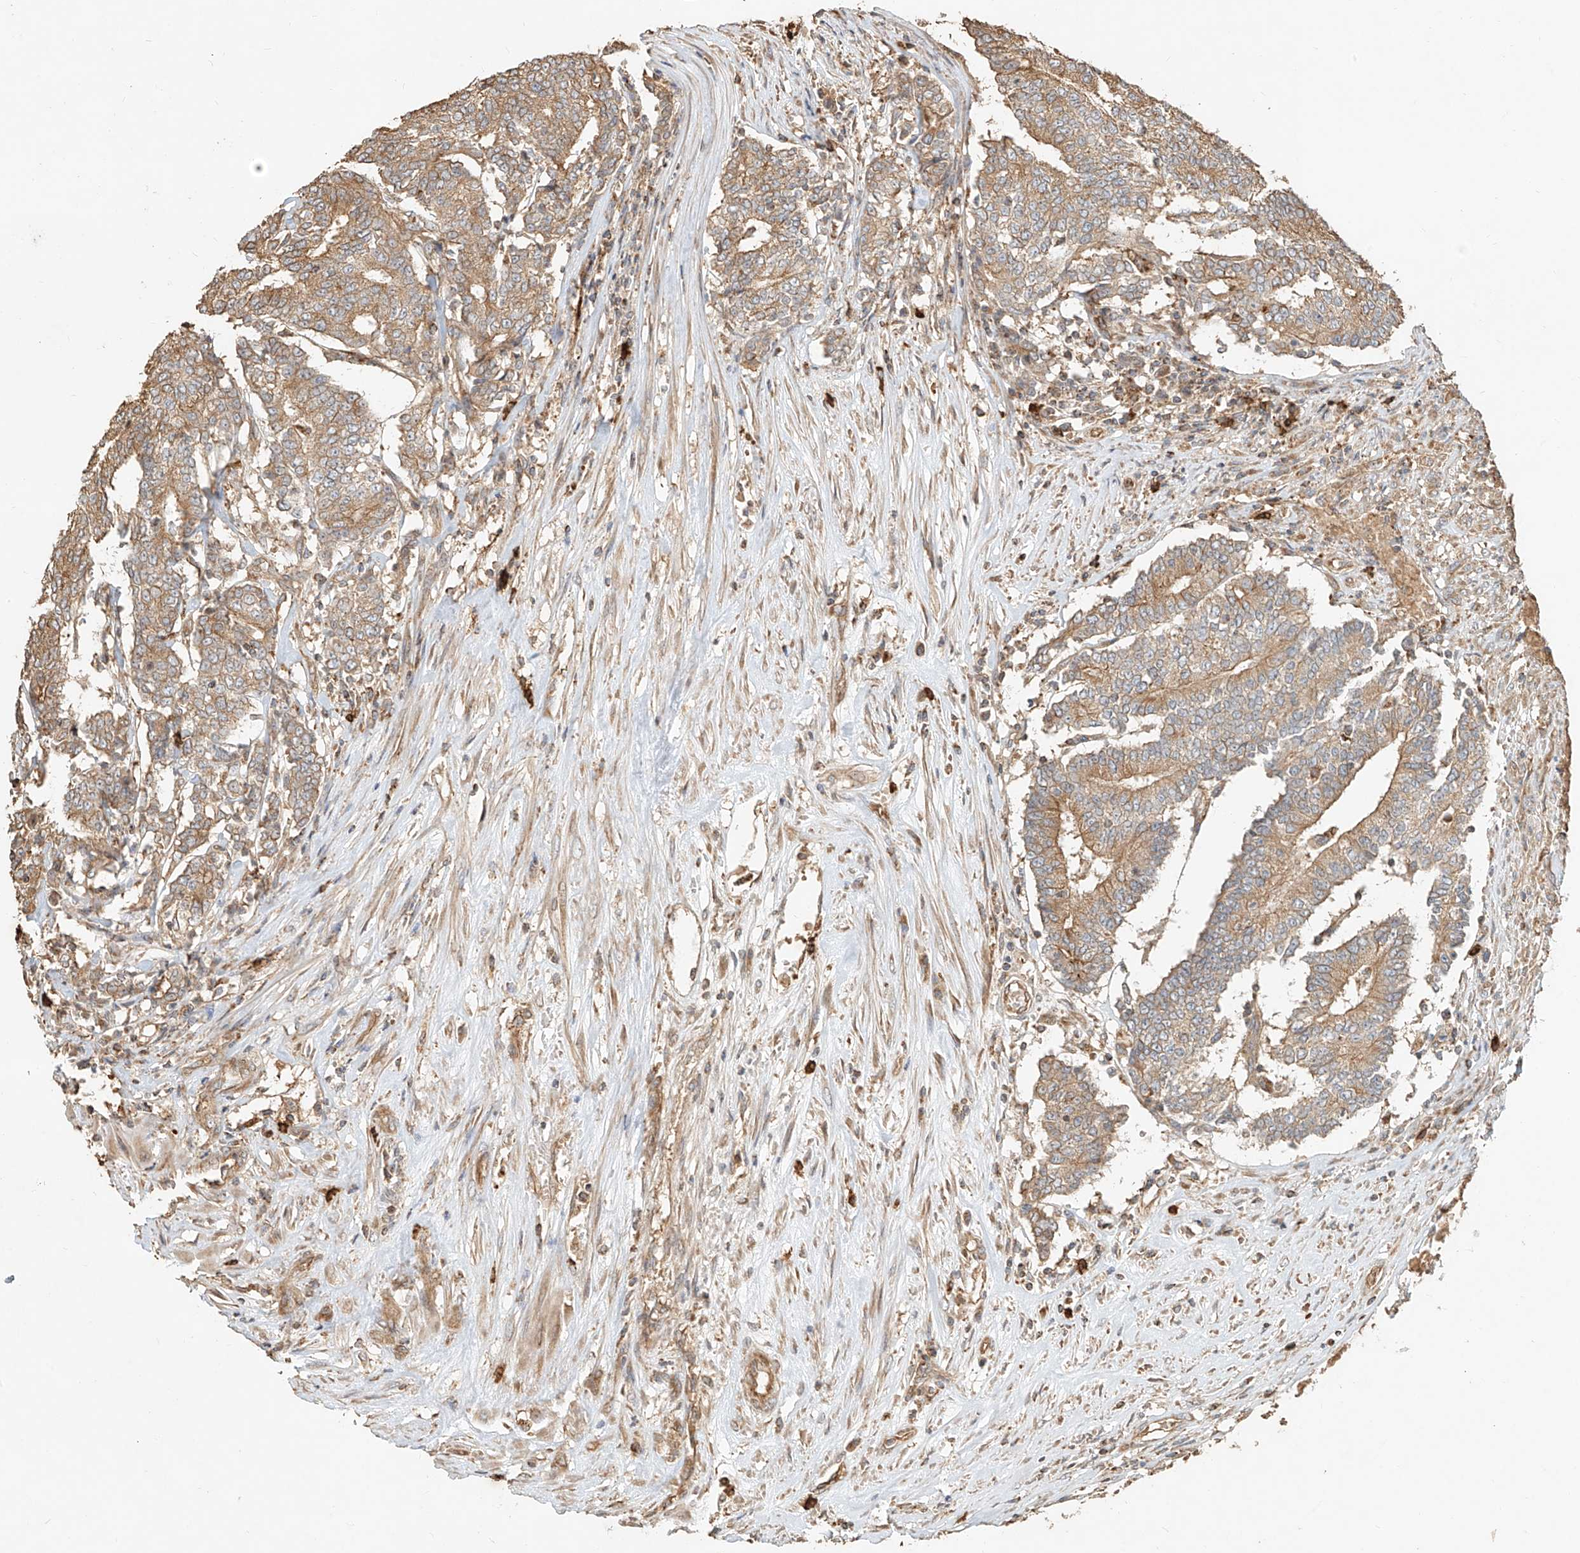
{"staining": {"intensity": "moderate", "quantity": ">75%", "location": "cytoplasmic/membranous"}, "tissue": "prostate cancer", "cell_type": "Tumor cells", "image_type": "cancer", "snomed": [{"axis": "morphology", "description": "Normal tissue, NOS"}, {"axis": "morphology", "description": "Adenocarcinoma, High grade"}, {"axis": "topography", "description": "Prostate"}, {"axis": "topography", "description": "Seminal veicle"}], "caption": "Moderate cytoplasmic/membranous positivity for a protein is identified in about >75% of tumor cells of prostate cancer using IHC.", "gene": "EFNB1", "patient": {"sex": "male", "age": 55}}